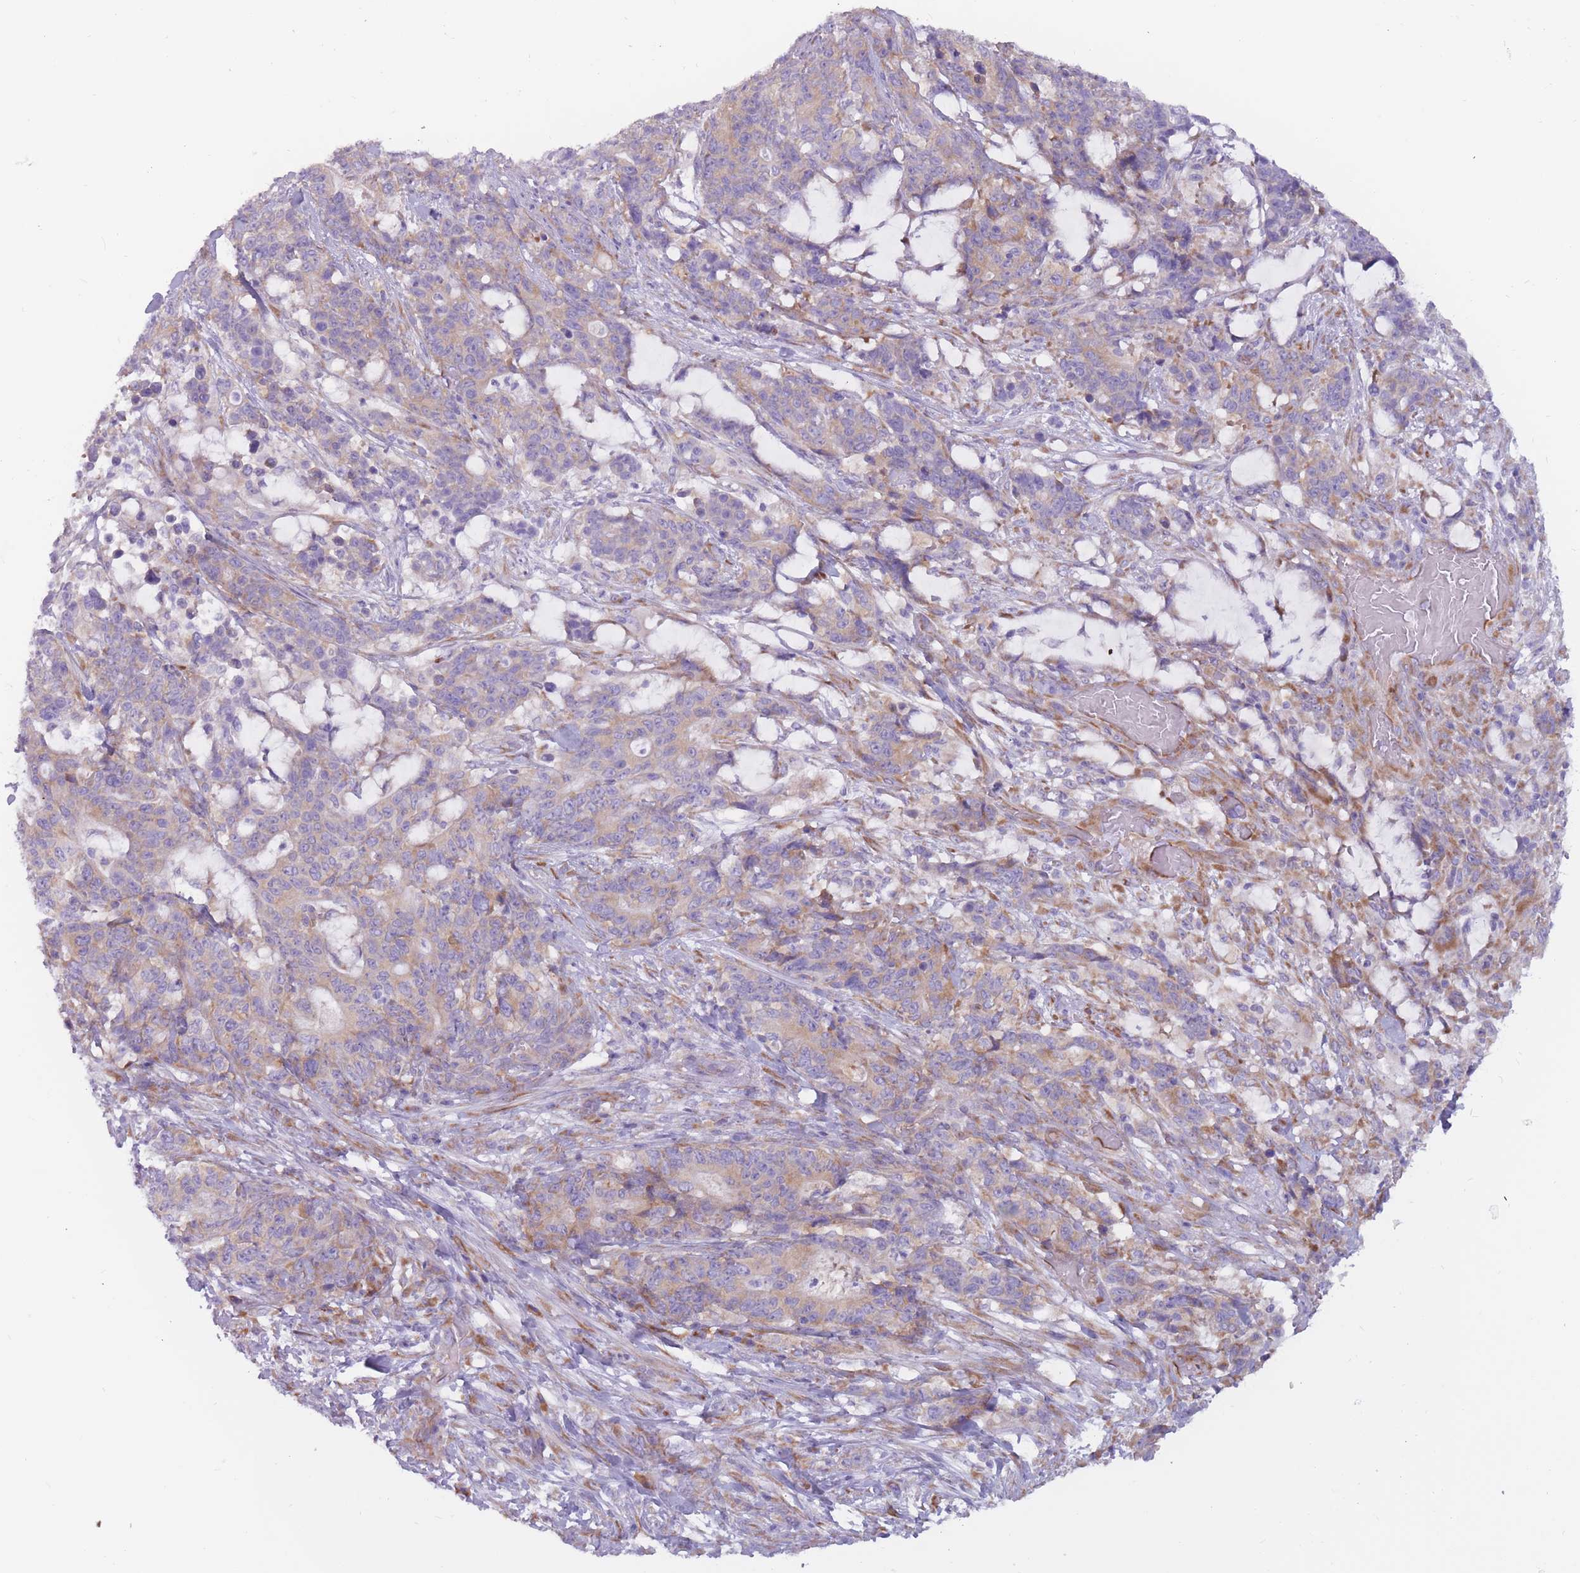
{"staining": {"intensity": "weak", "quantity": ">75%", "location": "cytoplasmic/membranous"}, "tissue": "stomach cancer", "cell_type": "Tumor cells", "image_type": "cancer", "snomed": [{"axis": "morphology", "description": "Normal tissue, NOS"}, {"axis": "morphology", "description": "Adenocarcinoma, NOS"}, {"axis": "topography", "description": "Stomach"}], "caption": "A low amount of weak cytoplasmic/membranous staining is appreciated in approximately >75% of tumor cells in stomach cancer tissue.", "gene": "RPL18", "patient": {"sex": "female", "age": 64}}